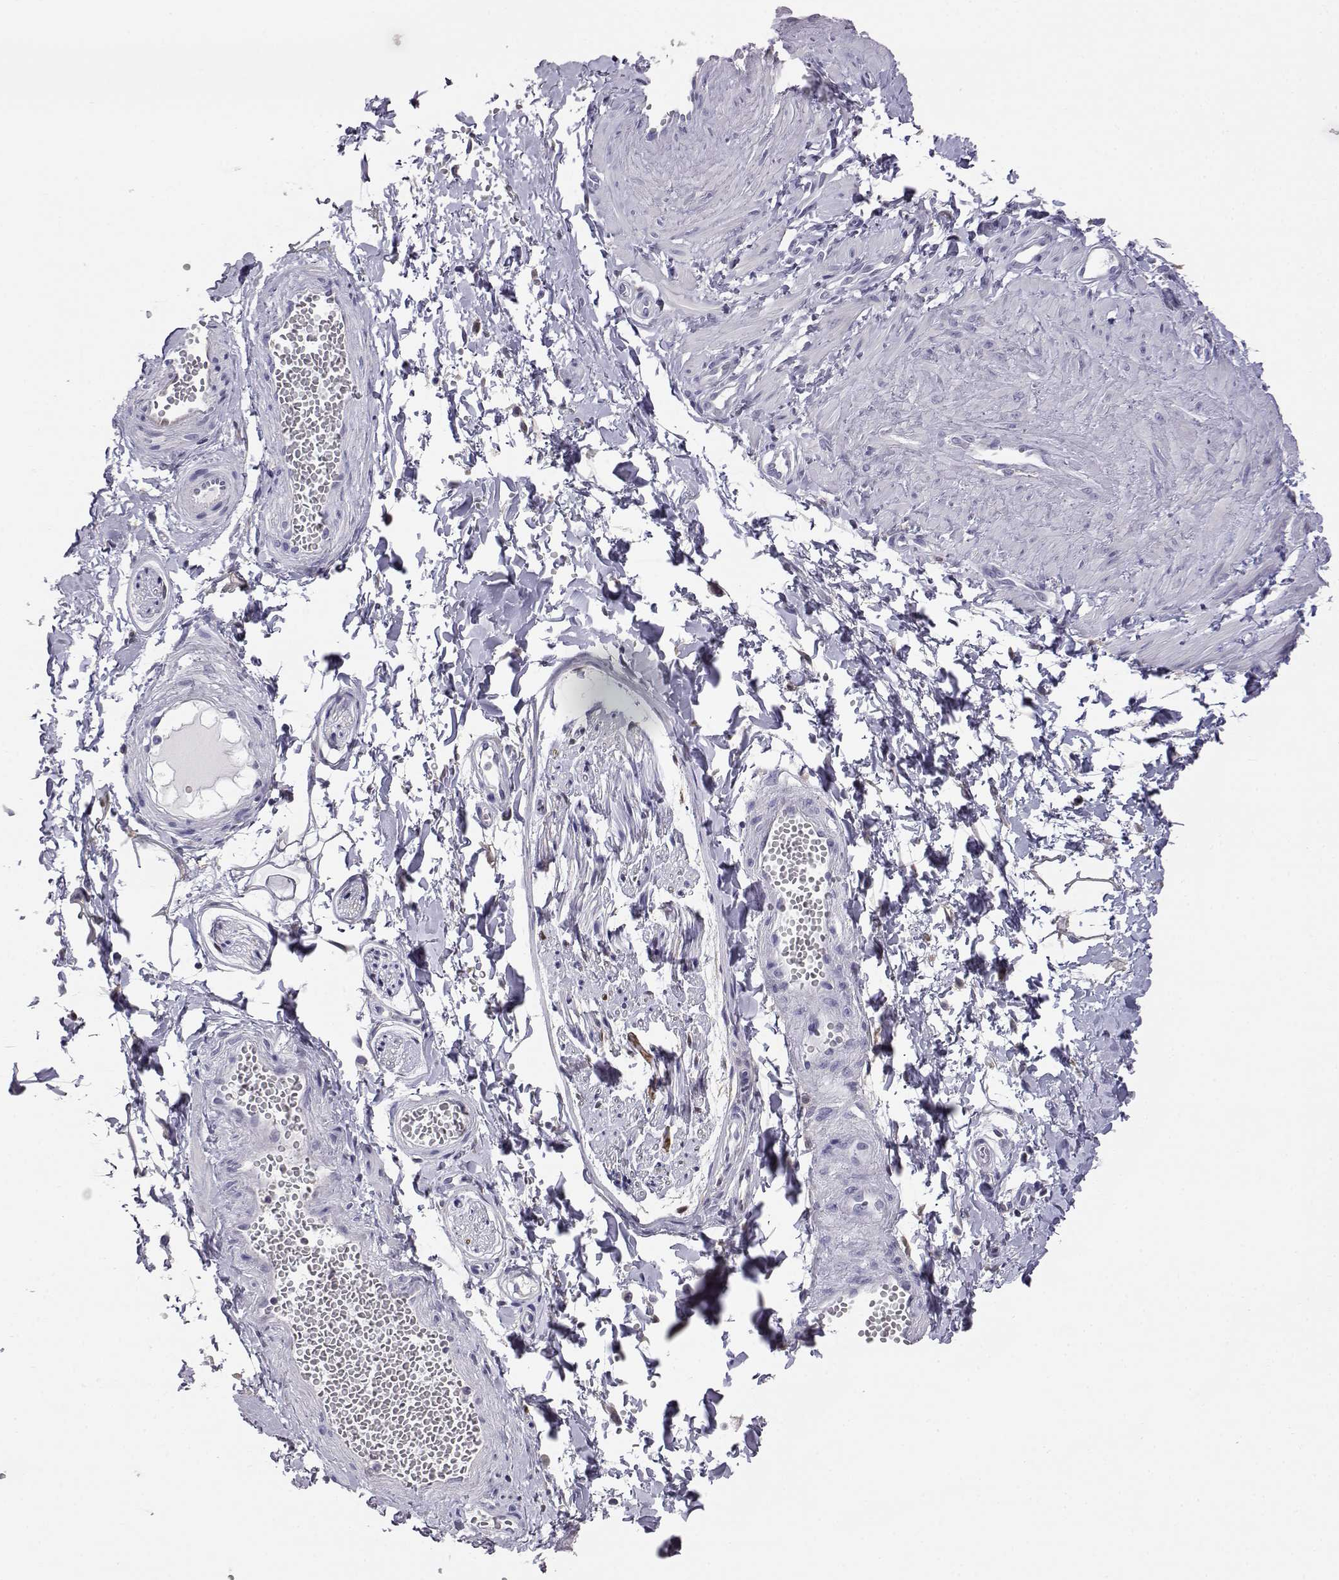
{"staining": {"intensity": "negative", "quantity": "none", "location": "none"}, "tissue": "adipose tissue", "cell_type": "Adipocytes", "image_type": "normal", "snomed": [{"axis": "morphology", "description": "Normal tissue, NOS"}, {"axis": "topography", "description": "Smooth muscle"}, {"axis": "topography", "description": "Peripheral nerve tissue"}], "caption": "The image reveals no significant positivity in adipocytes of adipose tissue.", "gene": "AKR1B1", "patient": {"sex": "male", "age": 22}}